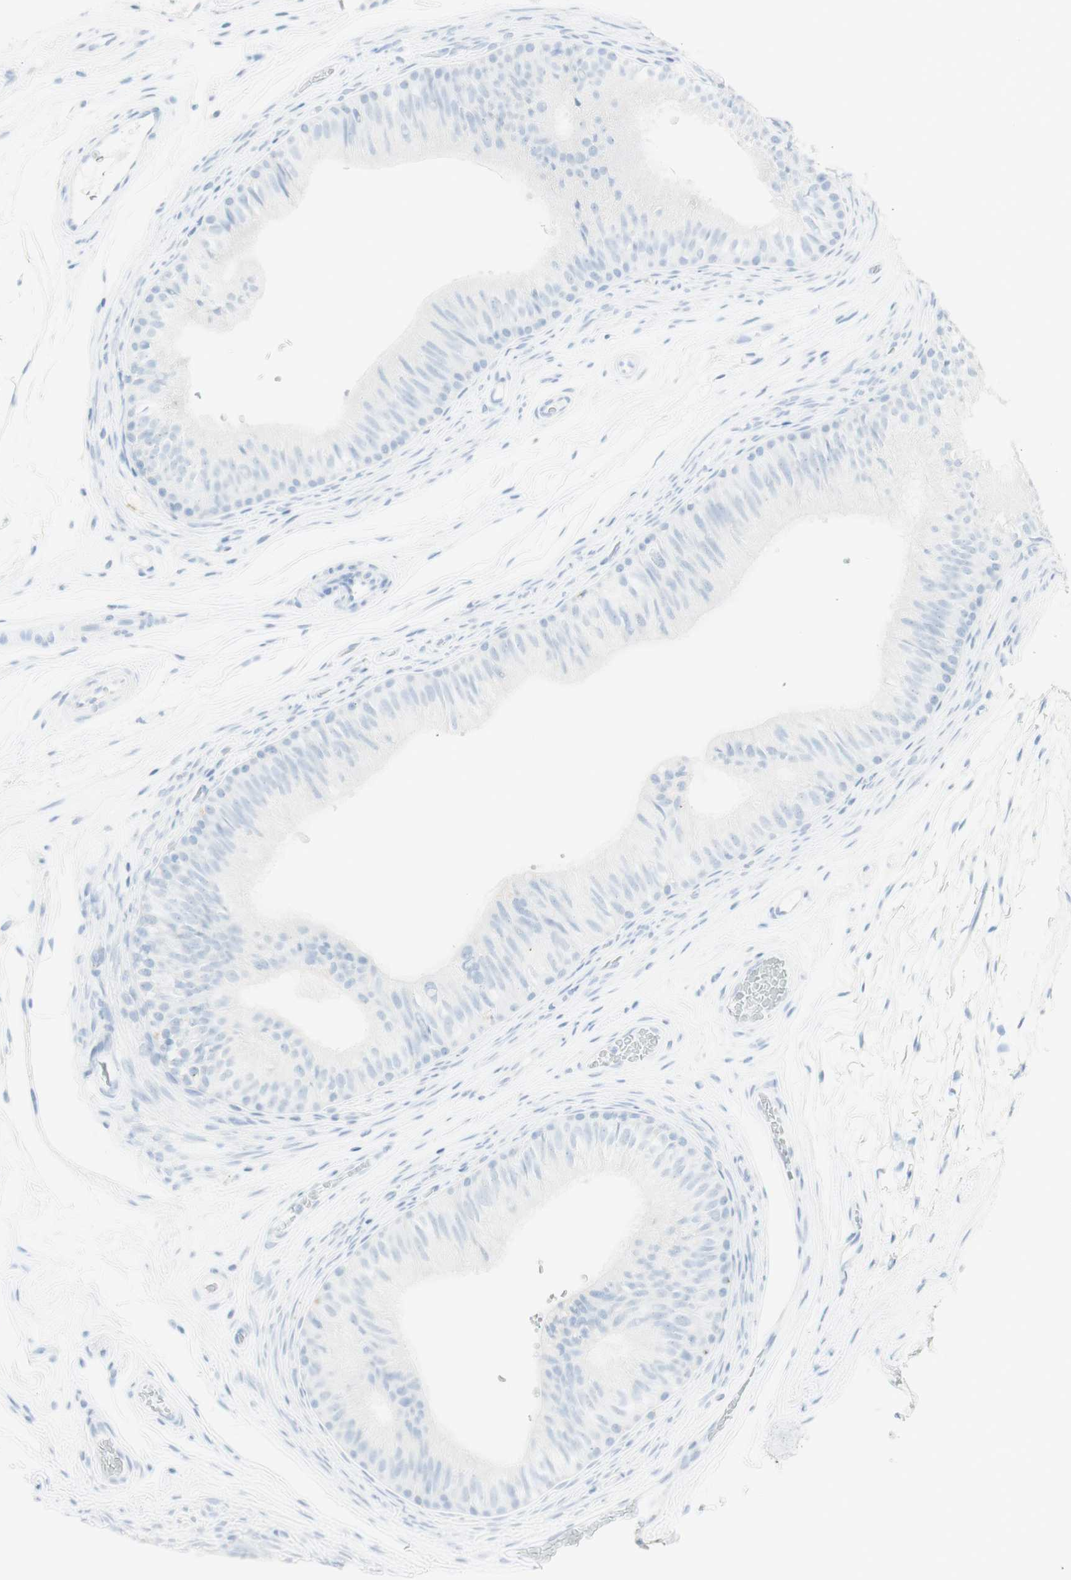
{"staining": {"intensity": "strong", "quantity": "<25%", "location": "cytoplasmic/membranous"}, "tissue": "epididymis", "cell_type": "Glandular cells", "image_type": "normal", "snomed": [{"axis": "morphology", "description": "Normal tissue, NOS"}, {"axis": "topography", "description": "Epididymis"}], "caption": "Strong cytoplasmic/membranous positivity is seen in approximately <25% of glandular cells in benign epididymis. (Stains: DAB in brown, nuclei in blue, Microscopy: brightfield microscopy at high magnification).", "gene": "NAPSA", "patient": {"sex": "male", "age": 36}}